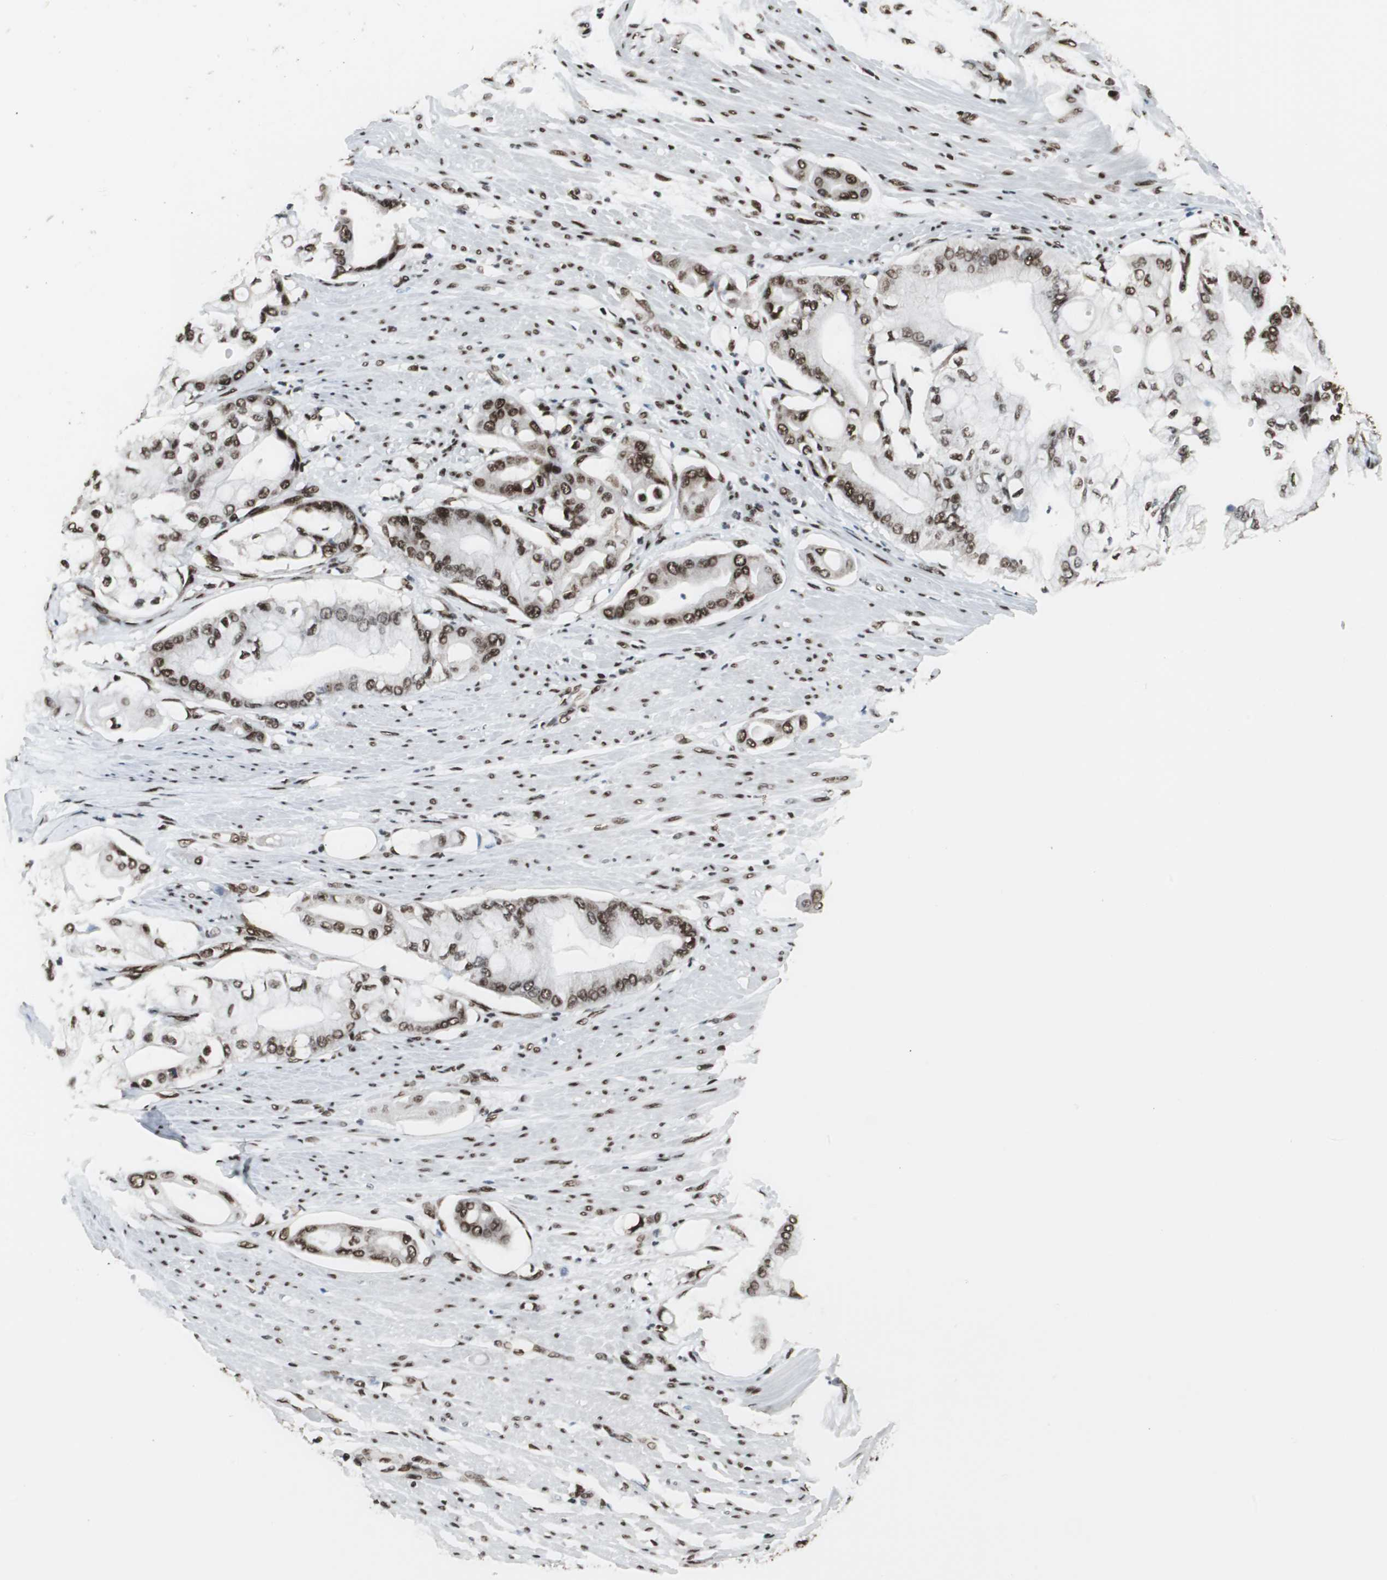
{"staining": {"intensity": "moderate", "quantity": "25%-75%", "location": "nuclear"}, "tissue": "pancreatic cancer", "cell_type": "Tumor cells", "image_type": "cancer", "snomed": [{"axis": "morphology", "description": "Adenocarcinoma, NOS"}, {"axis": "morphology", "description": "Adenocarcinoma, metastatic, NOS"}, {"axis": "topography", "description": "Lymph node"}, {"axis": "topography", "description": "Pancreas"}, {"axis": "topography", "description": "Duodenum"}], "caption": "A high-resolution micrograph shows IHC staining of pancreatic metastatic adenocarcinoma, which shows moderate nuclear staining in about 25%-75% of tumor cells. The protein of interest is shown in brown color, while the nuclei are stained blue.", "gene": "EWSR1", "patient": {"sex": "female", "age": 64}}